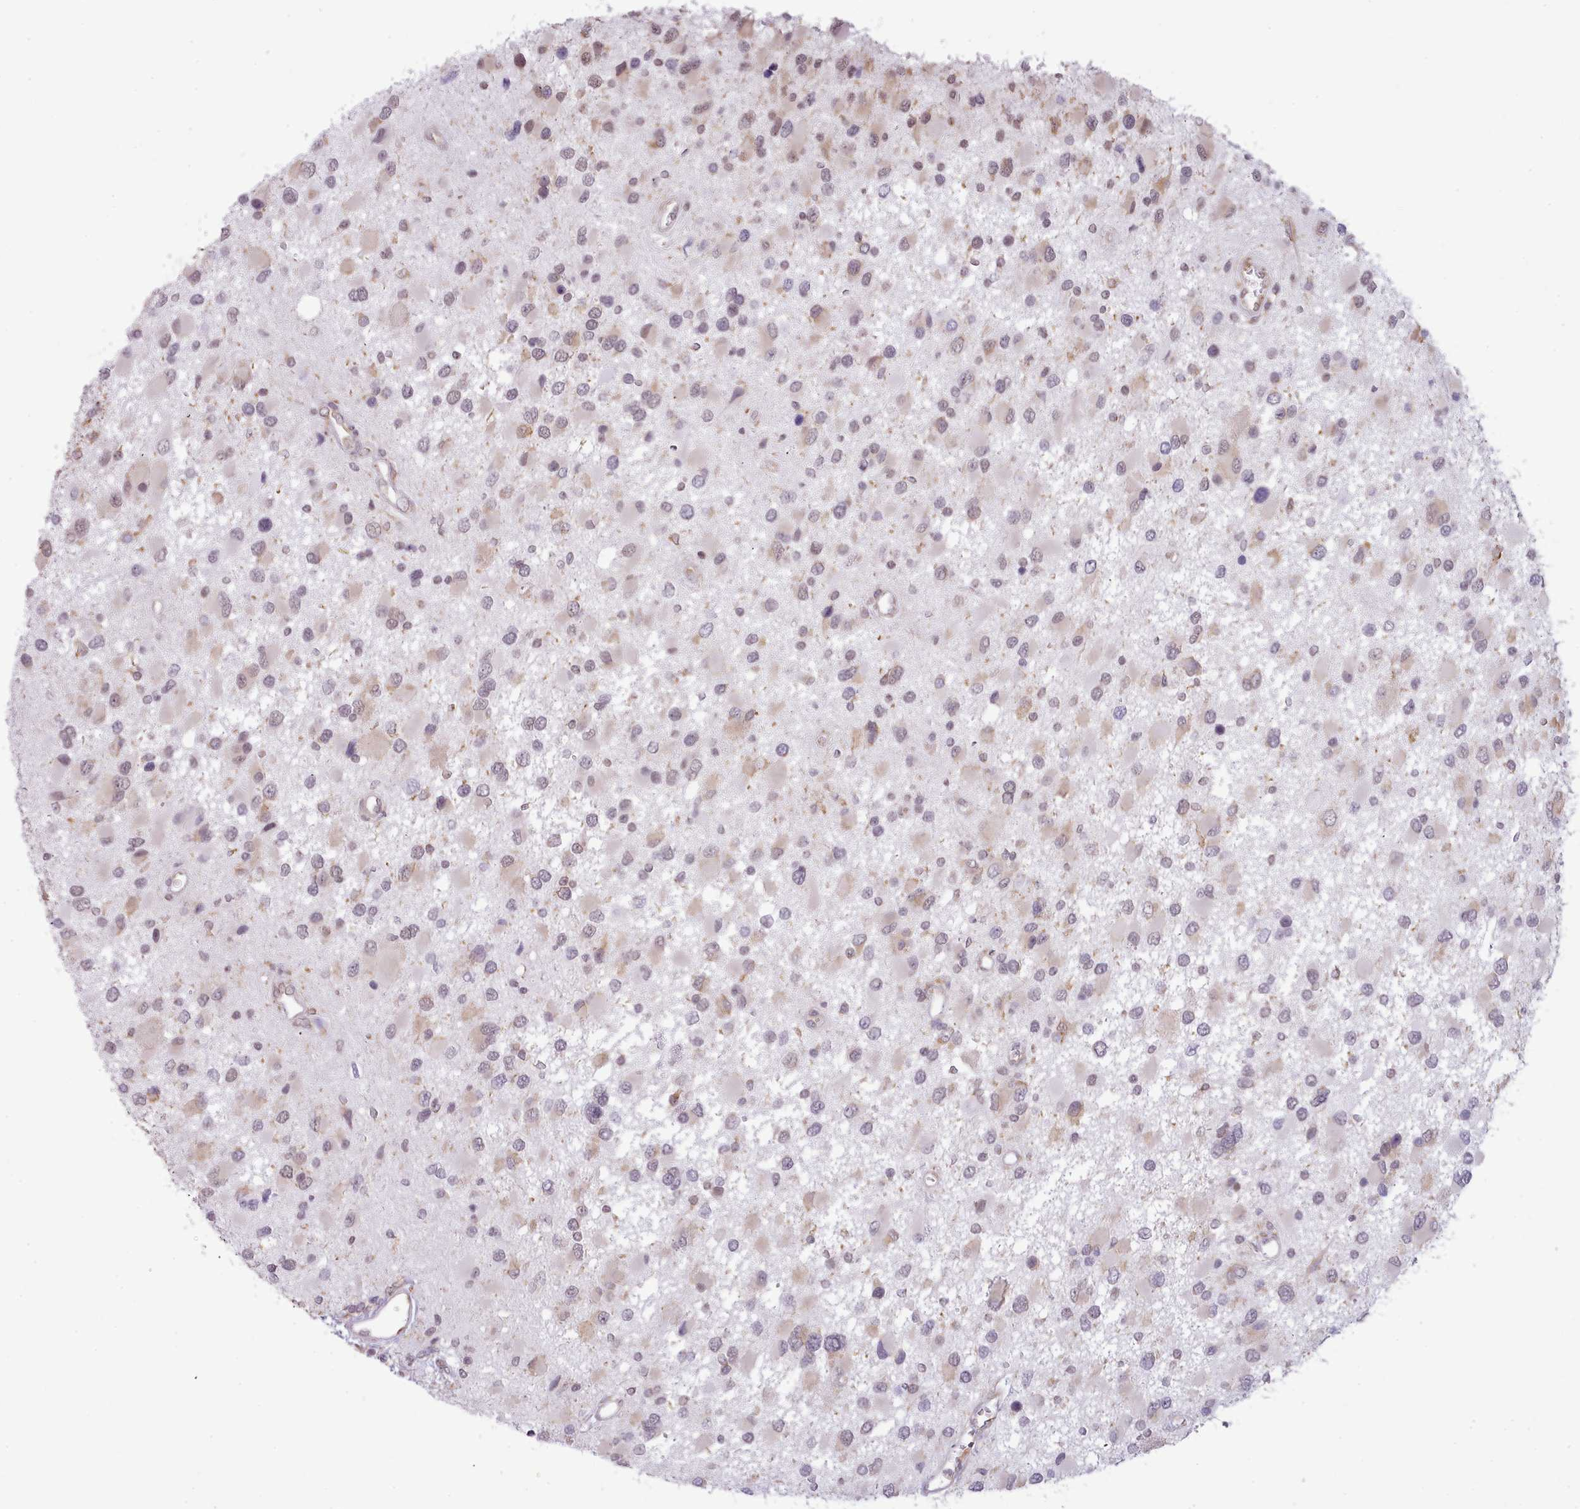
{"staining": {"intensity": "weak", "quantity": "<25%", "location": "cytoplasmic/membranous"}, "tissue": "glioma", "cell_type": "Tumor cells", "image_type": "cancer", "snomed": [{"axis": "morphology", "description": "Glioma, malignant, High grade"}, {"axis": "topography", "description": "Brain"}], "caption": "The histopathology image exhibits no significant expression in tumor cells of glioma.", "gene": "SEC61B", "patient": {"sex": "male", "age": 53}}